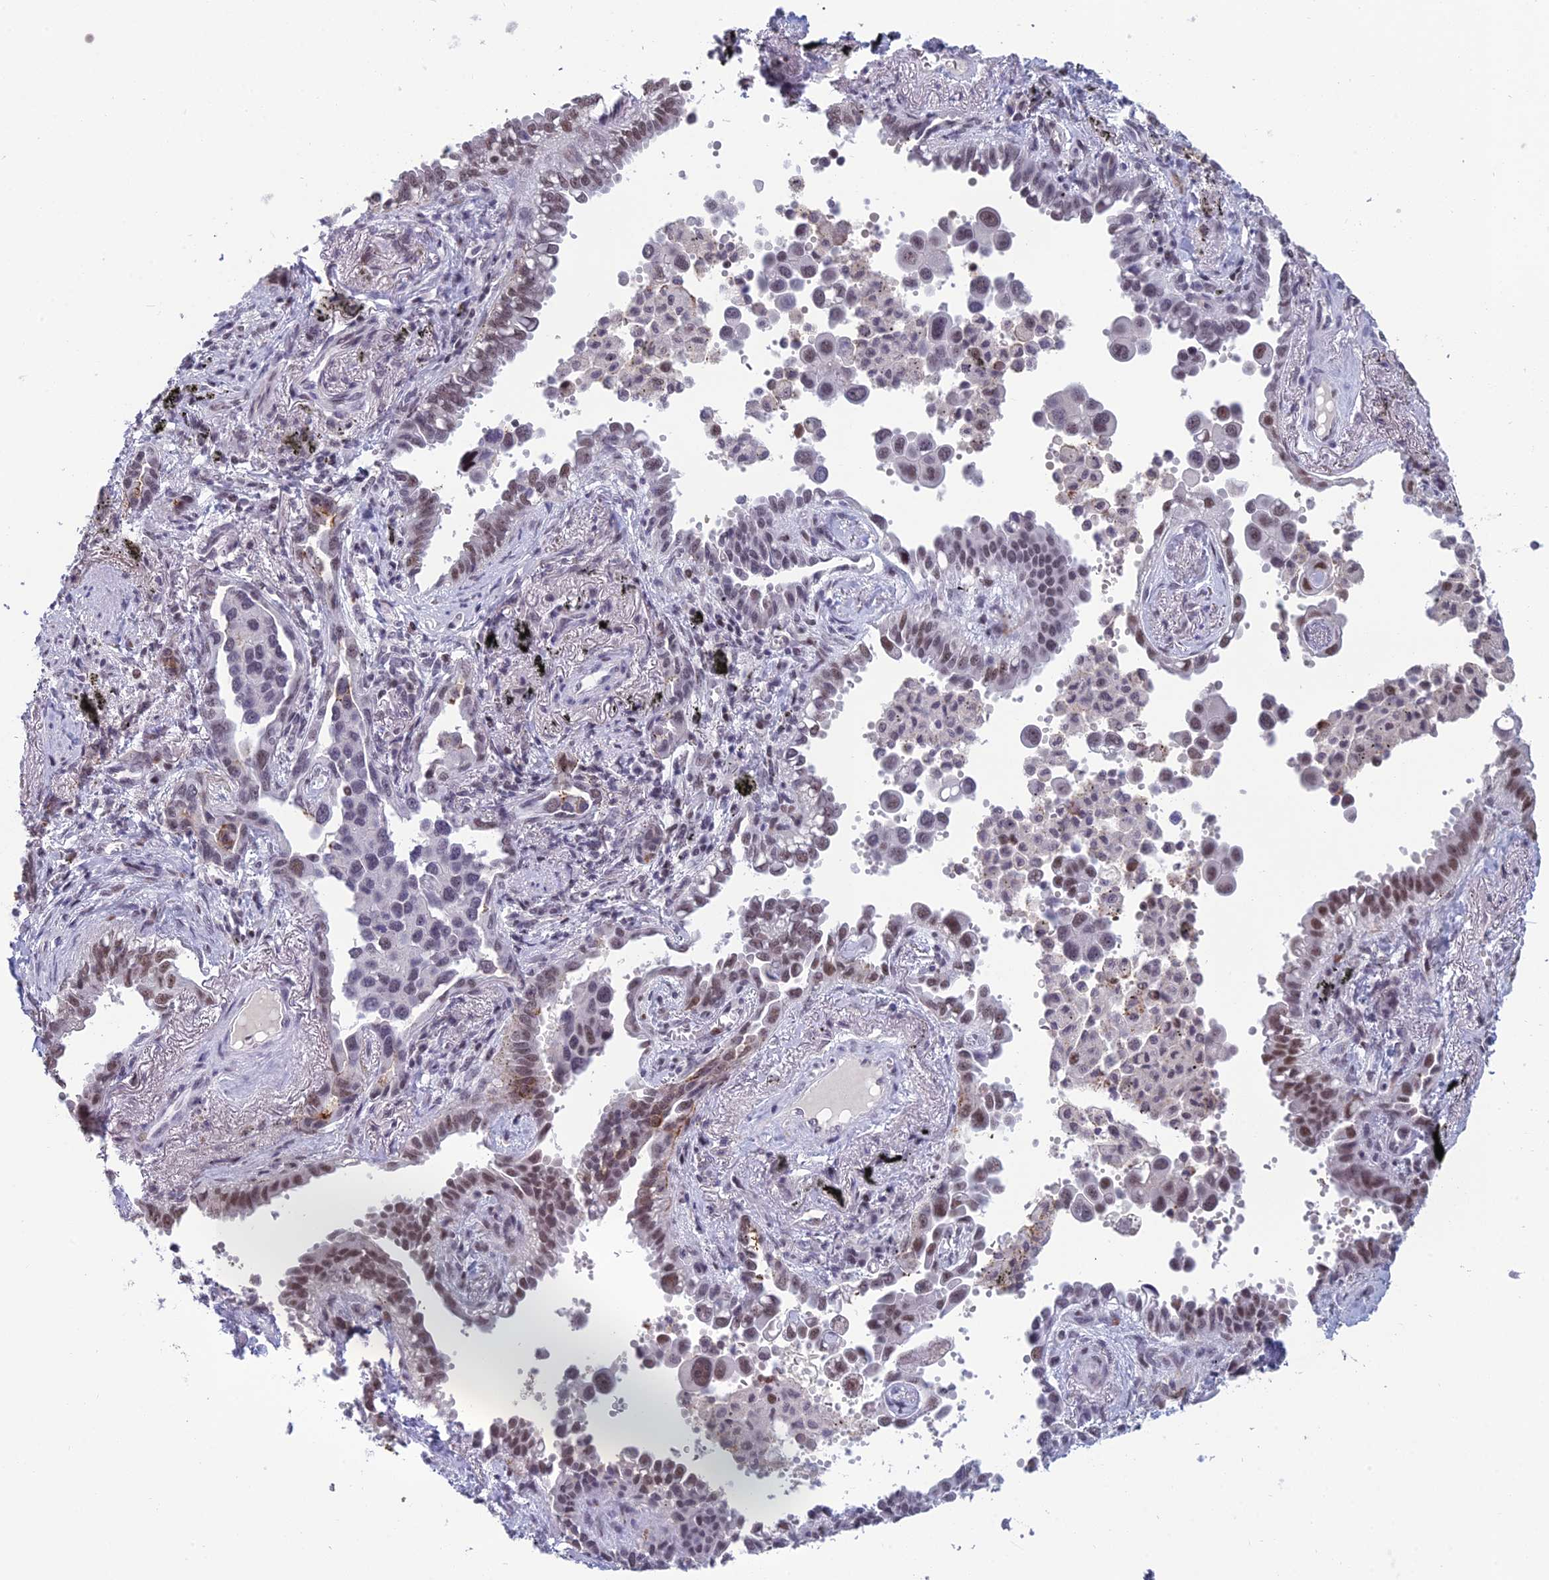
{"staining": {"intensity": "moderate", "quantity": "25%-75%", "location": "nuclear"}, "tissue": "lung cancer", "cell_type": "Tumor cells", "image_type": "cancer", "snomed": [{"axis": "morphology", "description": "Adenocarcinoma, NOS"}, {"axis": "topography", "description": "Lung"}], "caption": "Tumor cells show medium levels of moderate nuclear positivity in approximately 25%-75% of cells in human lung adenocarcinoma.", "gene": "RGS17", "patient": {"sex": "male", "age": 67}}